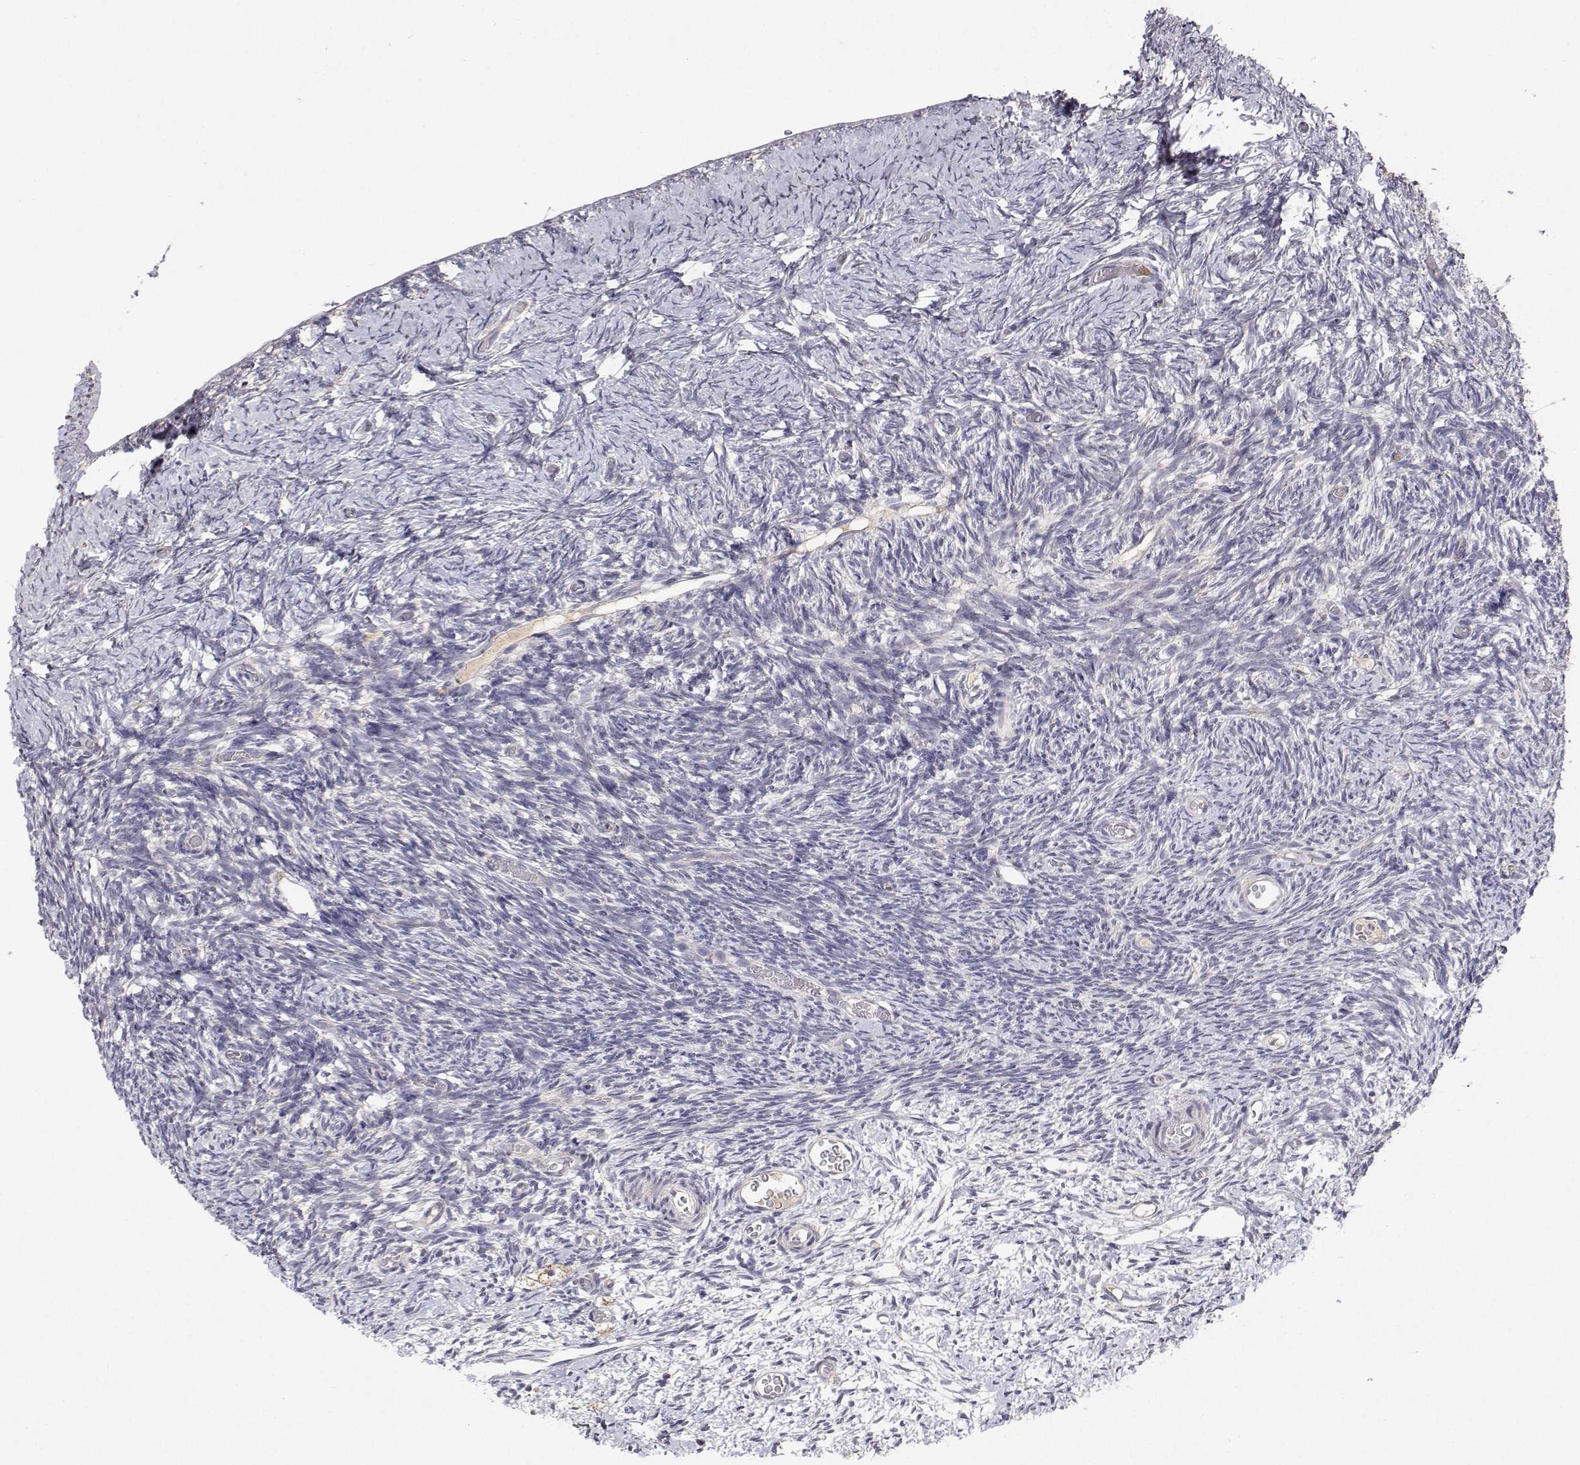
{"staining": {"intensity": "strong", "quantity": ">75%", "location": "cytoplasmic/membranous"}, "tissue": "ovary", "cell_type": "Follicle cells", "image_type": "normal", "snomed": [{"axis": "morphology", "description": "Normal tissue, NOS"}, {"axis": "topography", "description": "Ovary"}], "caption": "A high amount of strong cytoplasmic/membranous expression is present in approximately >75% of follicle cells in benign ovary.", "gene": "MRPL3", "patient": {"sex": "female", "age": 39}}